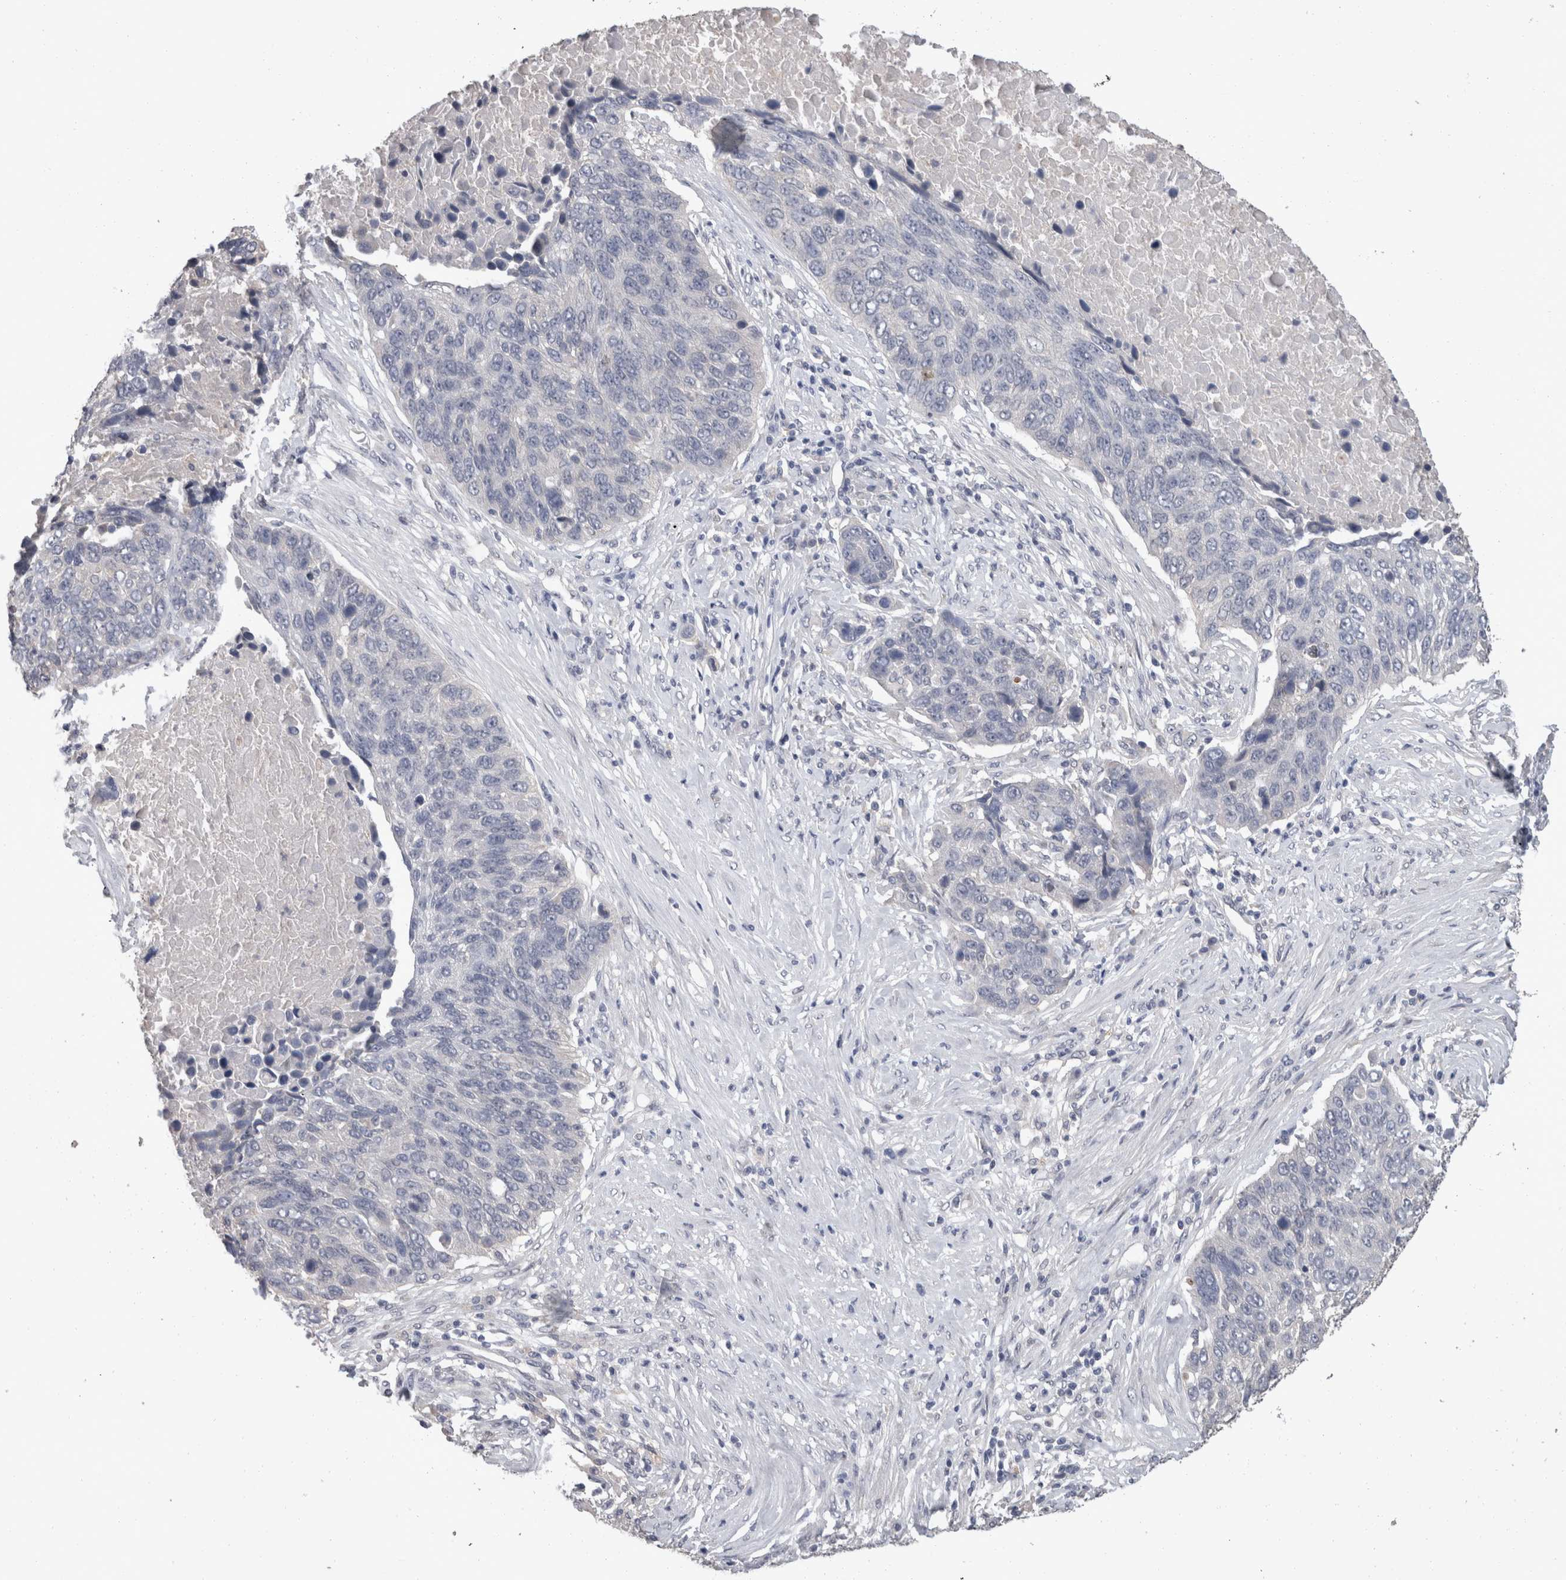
{"staining": {"intensity": "negative", "quantity": "none", "location": "none"}, "tissue": "lung cancer", "cell_type": "Tumor cells", "image_type": "cancer", "snomed": [{"axis": "morphology", "description": "Squamous cell carcinoma, NOS"}, {"axis": "topography", "description": "Lung"}], "caption": "Tumor cells are negative for protein expression in human lung cancer.", "gene": "FHOD3", "patient": {"sex": "male", "age": 66}}